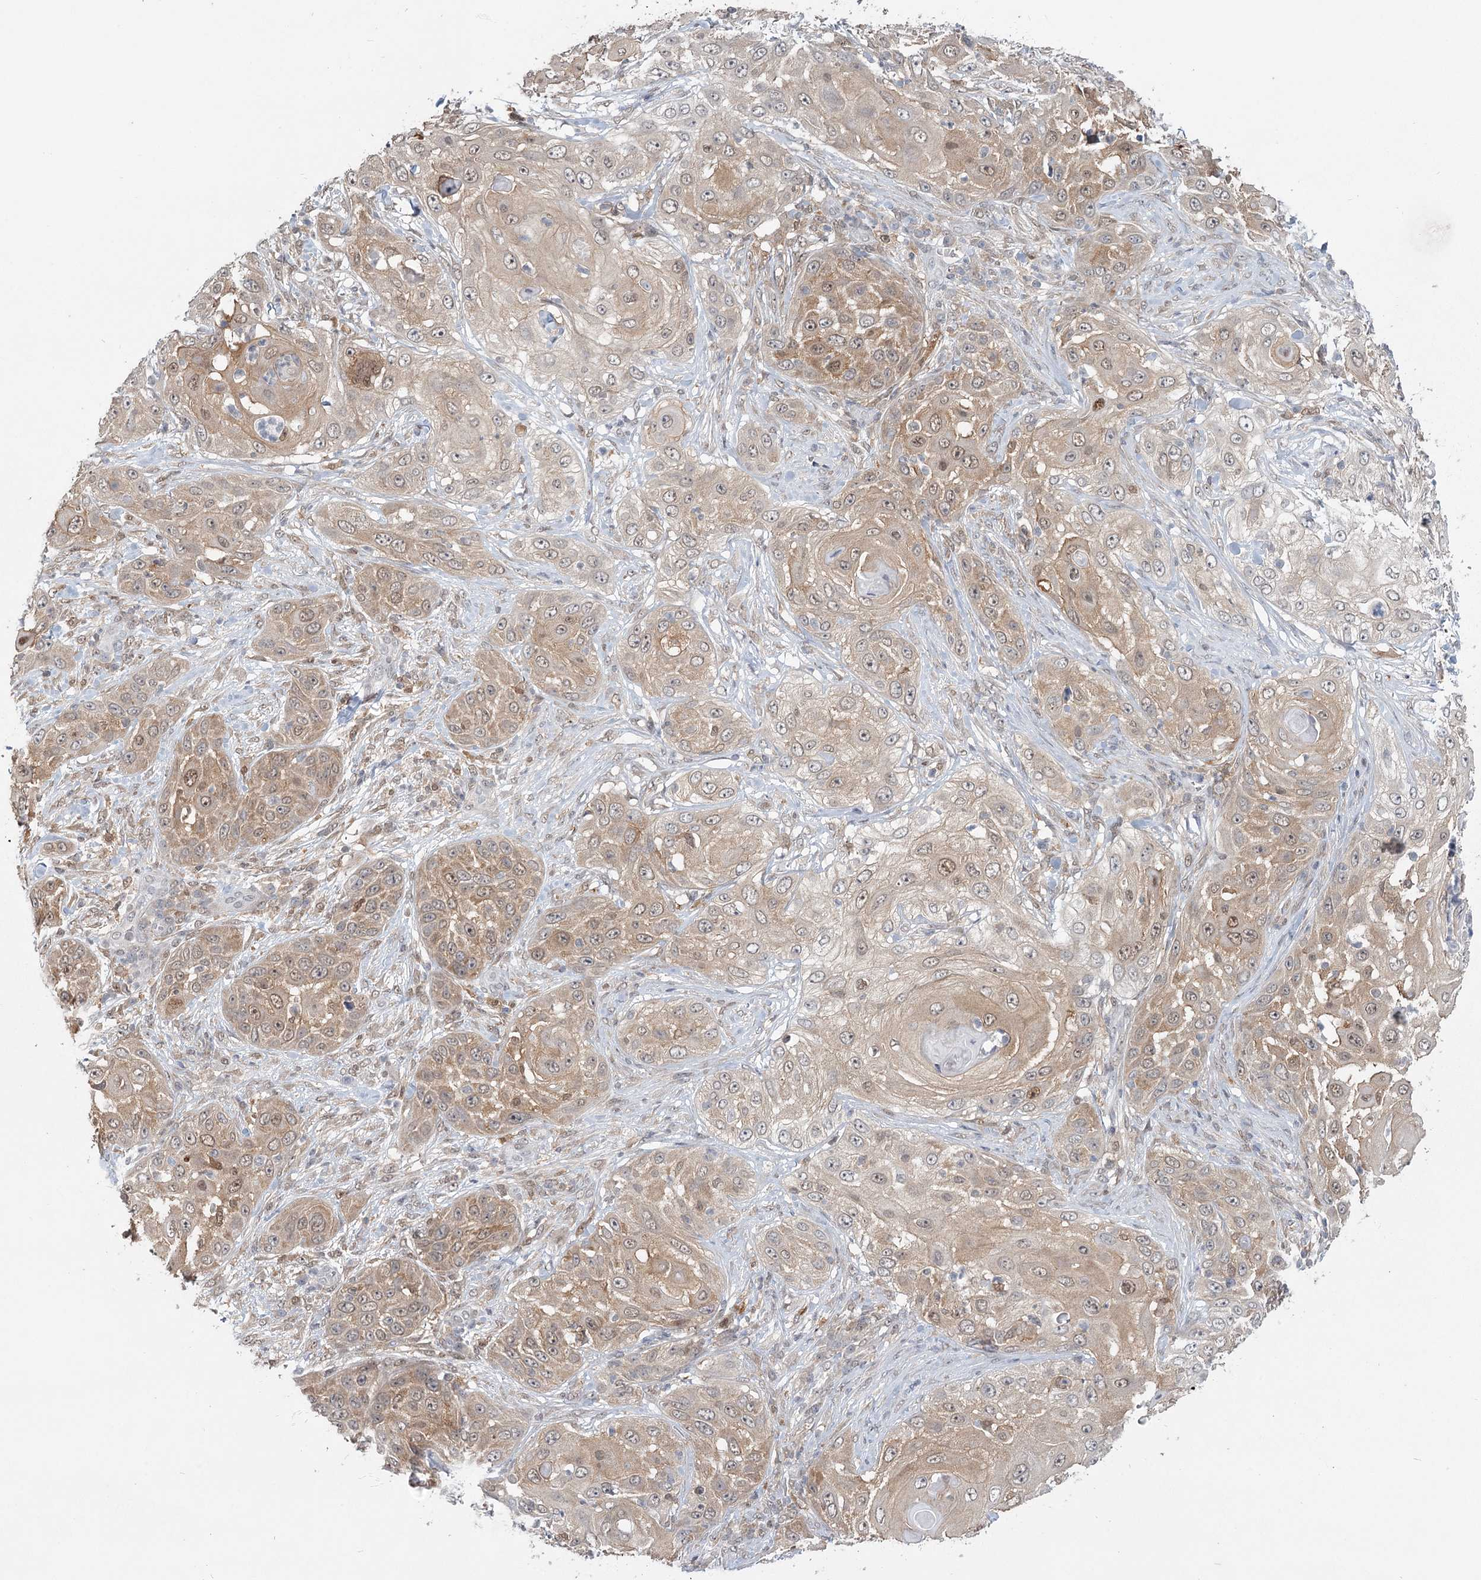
{"staining": {"intensity": "weak", "quantity": ">75%", "location": "cytoplasmic/membranous"}, "tissue": "skin cancer", "cell_type": "Tumor cells", "image_type": "cancer", "snomed": [{"axis": "morphology", "description": "Squamous cell carcinoma, NOS"}, {"axis": "topography", "description": "Skin"}], "caption": "The immunohistochemical stain highlights weak cytoplasmic/membranous expression in tumor cells of skin cancer (squamous cell carcinoma) tissue.", "gene": "TMEM70", "patient": {"sex": "female", "age": 44}}